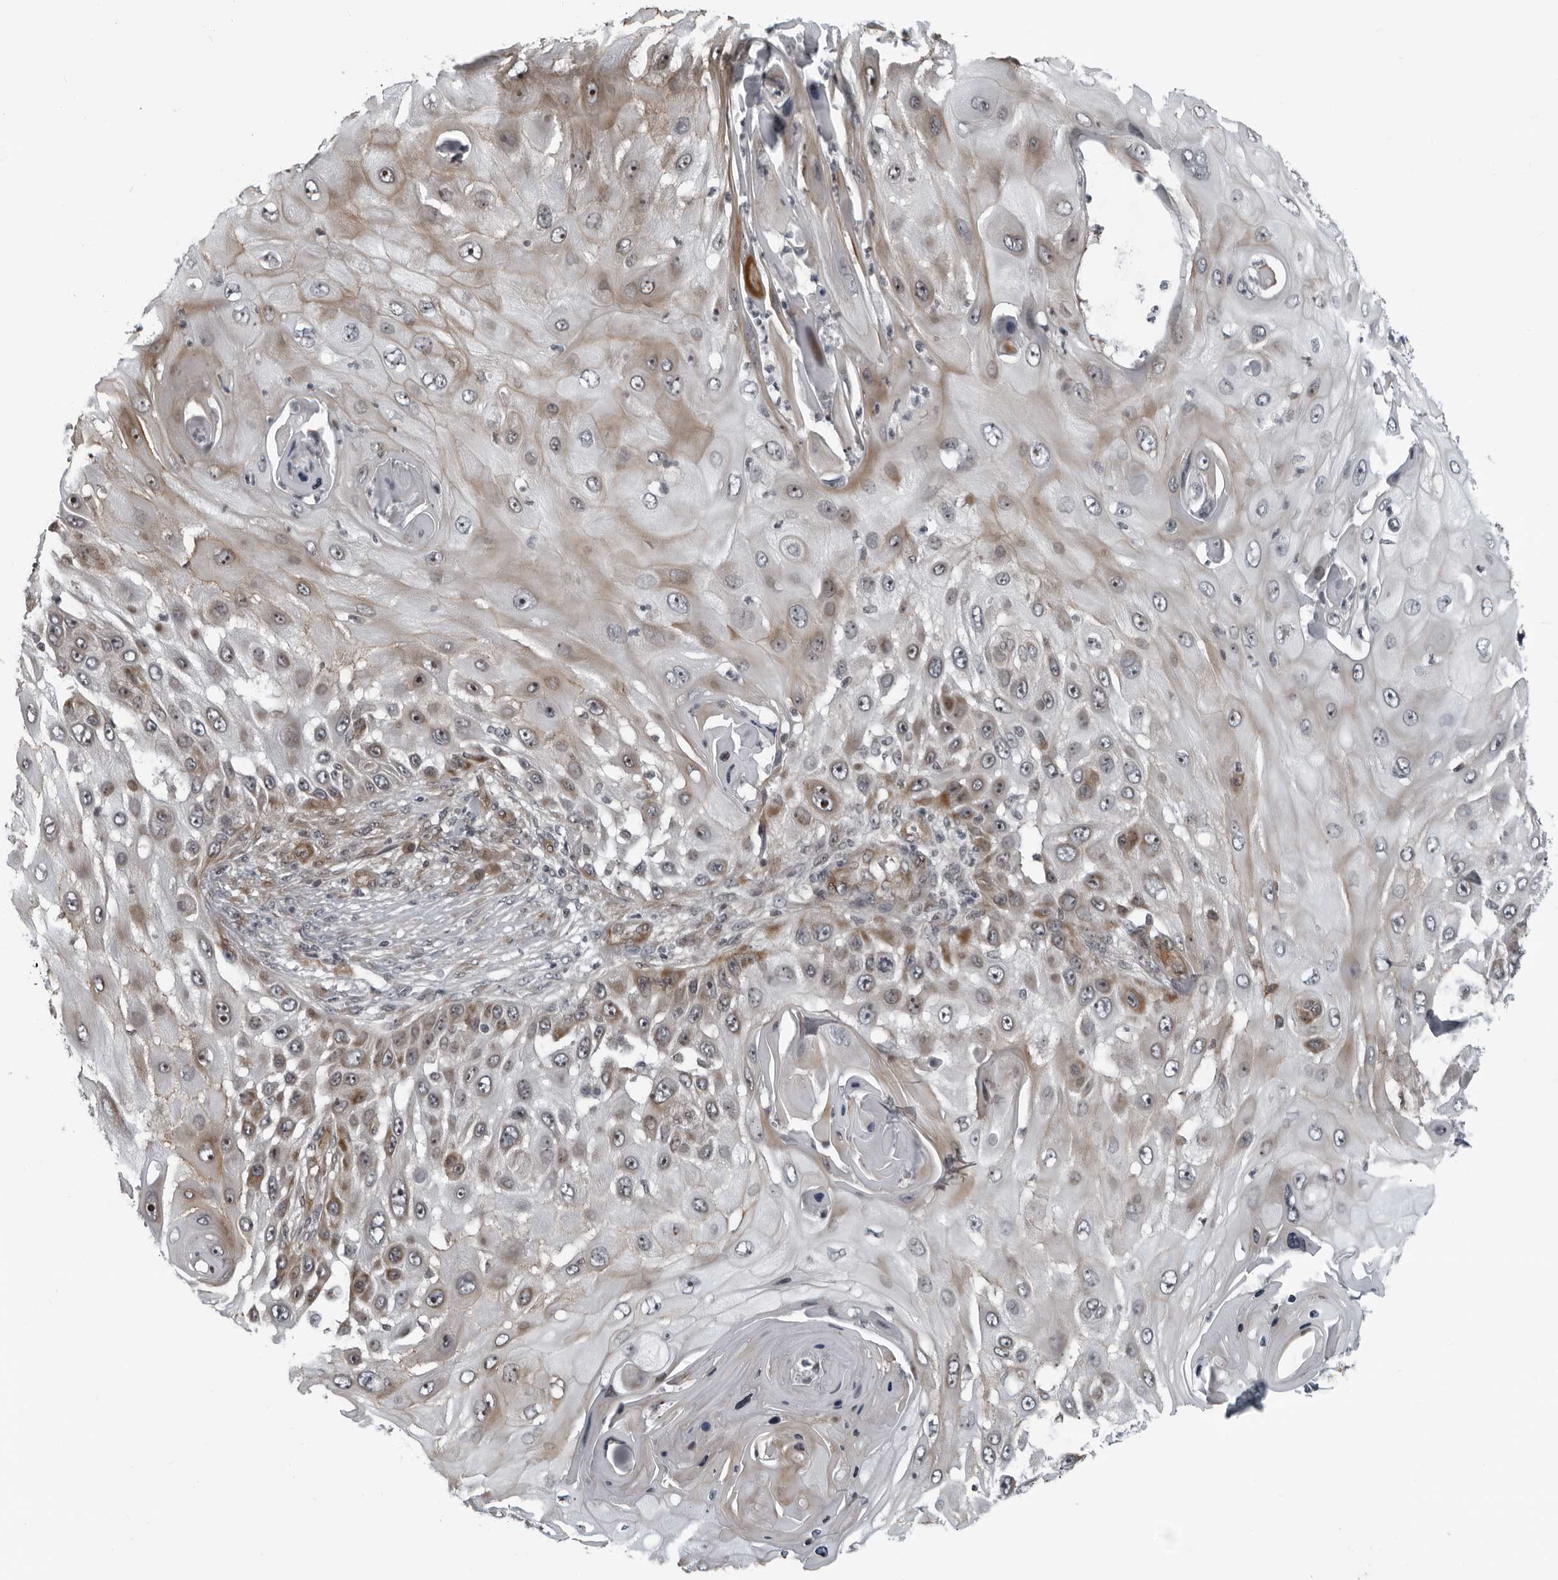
{"staining": {"intensity": "moderate", "quantity": "<25%", "location": "cytoplasmic/membranous,nuclear"}, "tissue": "skin cancer", "cell_type": "Tumor cells", "image_type": "cancer", "snomed": [{"axis": "morphology", "description": "Squamous cell carcinoma, NOS"}, {"axis": "topography", "description": "Skin"}], "caption": "Squamous cell carcinoma (skin) was stained to show a protein in brown. There is low levels of moderate cytoplasmic/membranous and nuclear staining in about <25% of tumor cells. (DAB (3,3'-diaminobenzidine) IHC with brightfield microscopy, high magnification).", "gene": "FAM102B", "patient": {"sex": "female", "age": 44}}